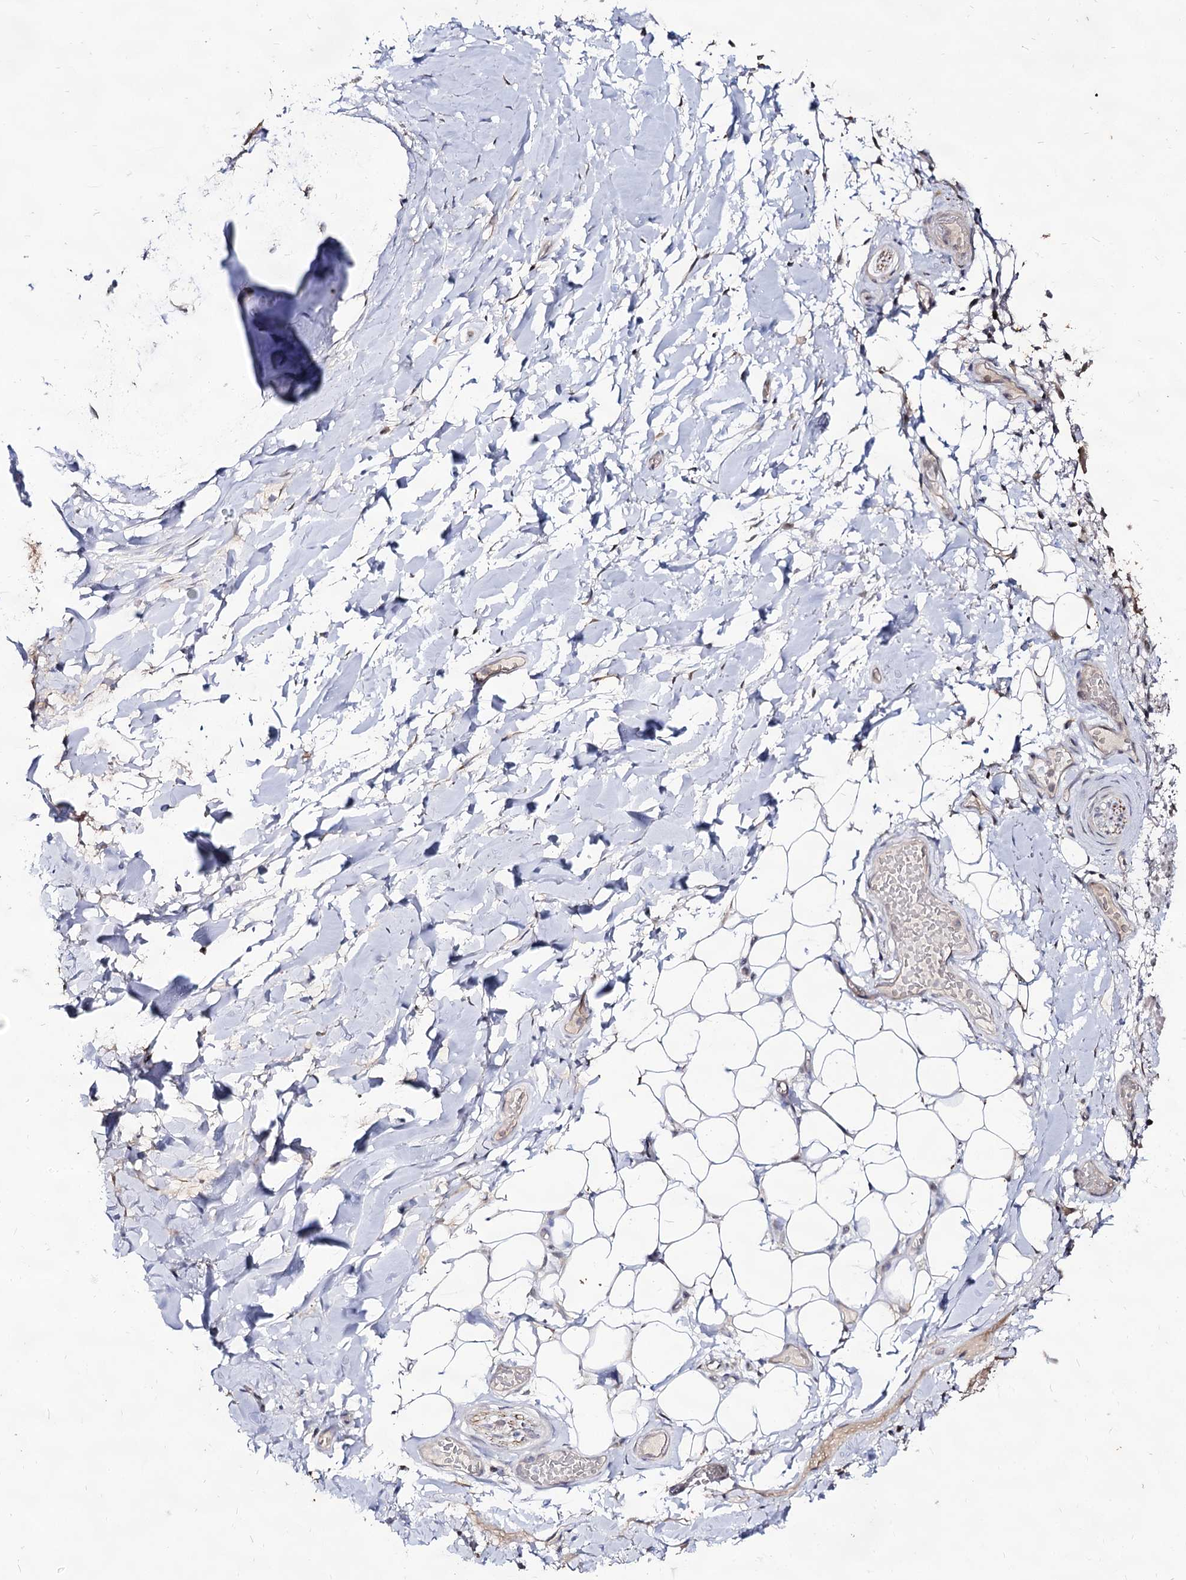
{"staining": {"intensity": "weak", "quantity": "<25%", "location": "cytoplasmic/membranous"}, "tissue": "adipose tissue", "cell_type": "Adipocytes", "image_type": "normal", "snomed": [{"axis": "morphology", "description": "Normal tissue, NOS"}, {"axis": "topography", "description": "Lymph node"}, {"axis": "topography", "description": "Cartilage tissue"}, {"axis": "topography", "description": "Bronchus"}], "caption": "Immunohistochemistry of normal adipose tissue exhibits no positivity in adipocytes.", "gene": "ARFIP2", "patient": {"sex": "male", "age": 63}}